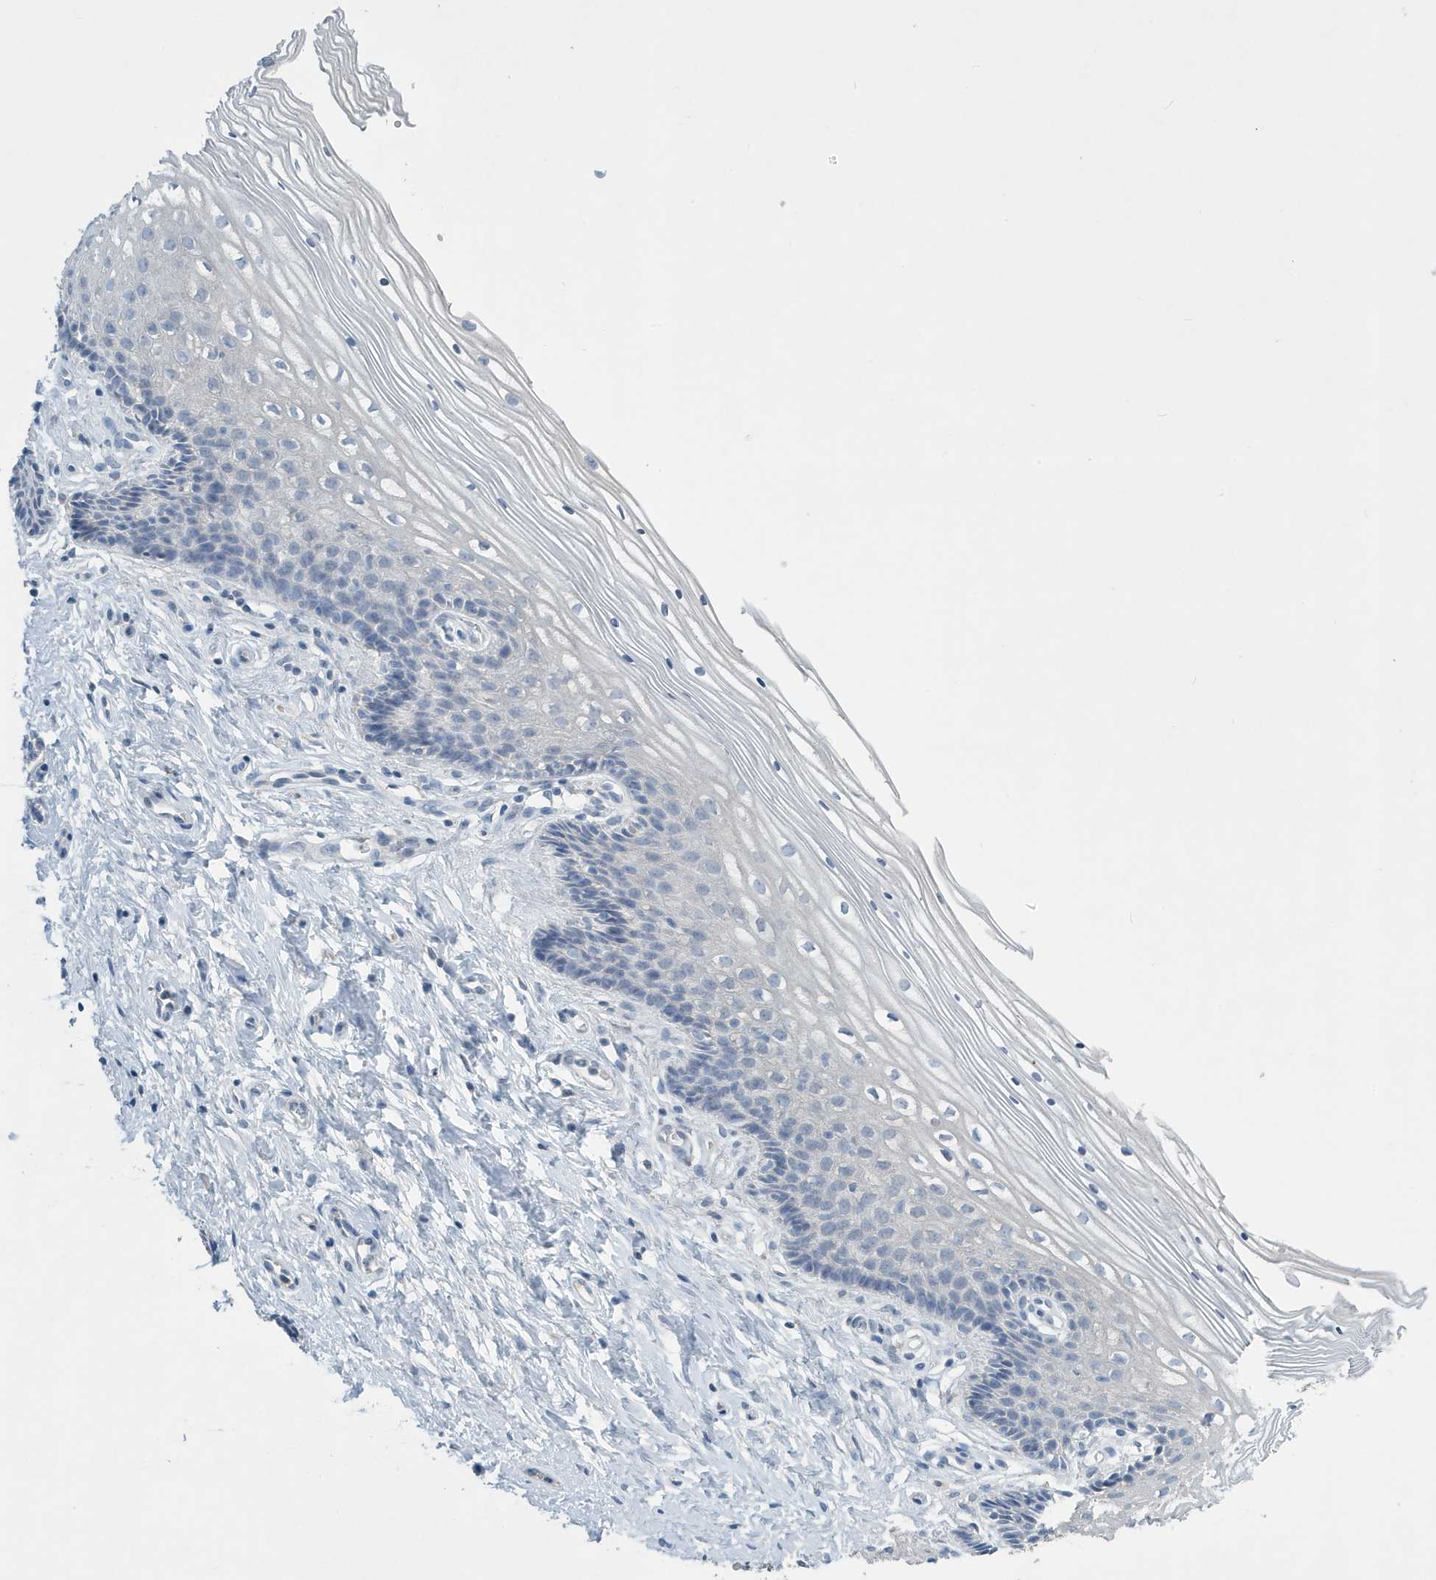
{"staining": {"intensity": "negative", "quantity": "none", "location": "none"}, "tissue": "cervix", "cell_type": "Glandular cells", "image_type": "normal", "snomed": [{"axis": "morphology", "description": "Normal tissue, NOS"}, {"axis": "topography", "description": "Cervix"}], "caption": "High power microscopy histopathology image of an immunohistochemistry image of benign cervix, revealing no significant positivity in glandular cells. (Brightfield microscopy of DAB IHC at high magnification).", "gene": "UGT2B4", "patient": {"sex": "female", "age": 33}}